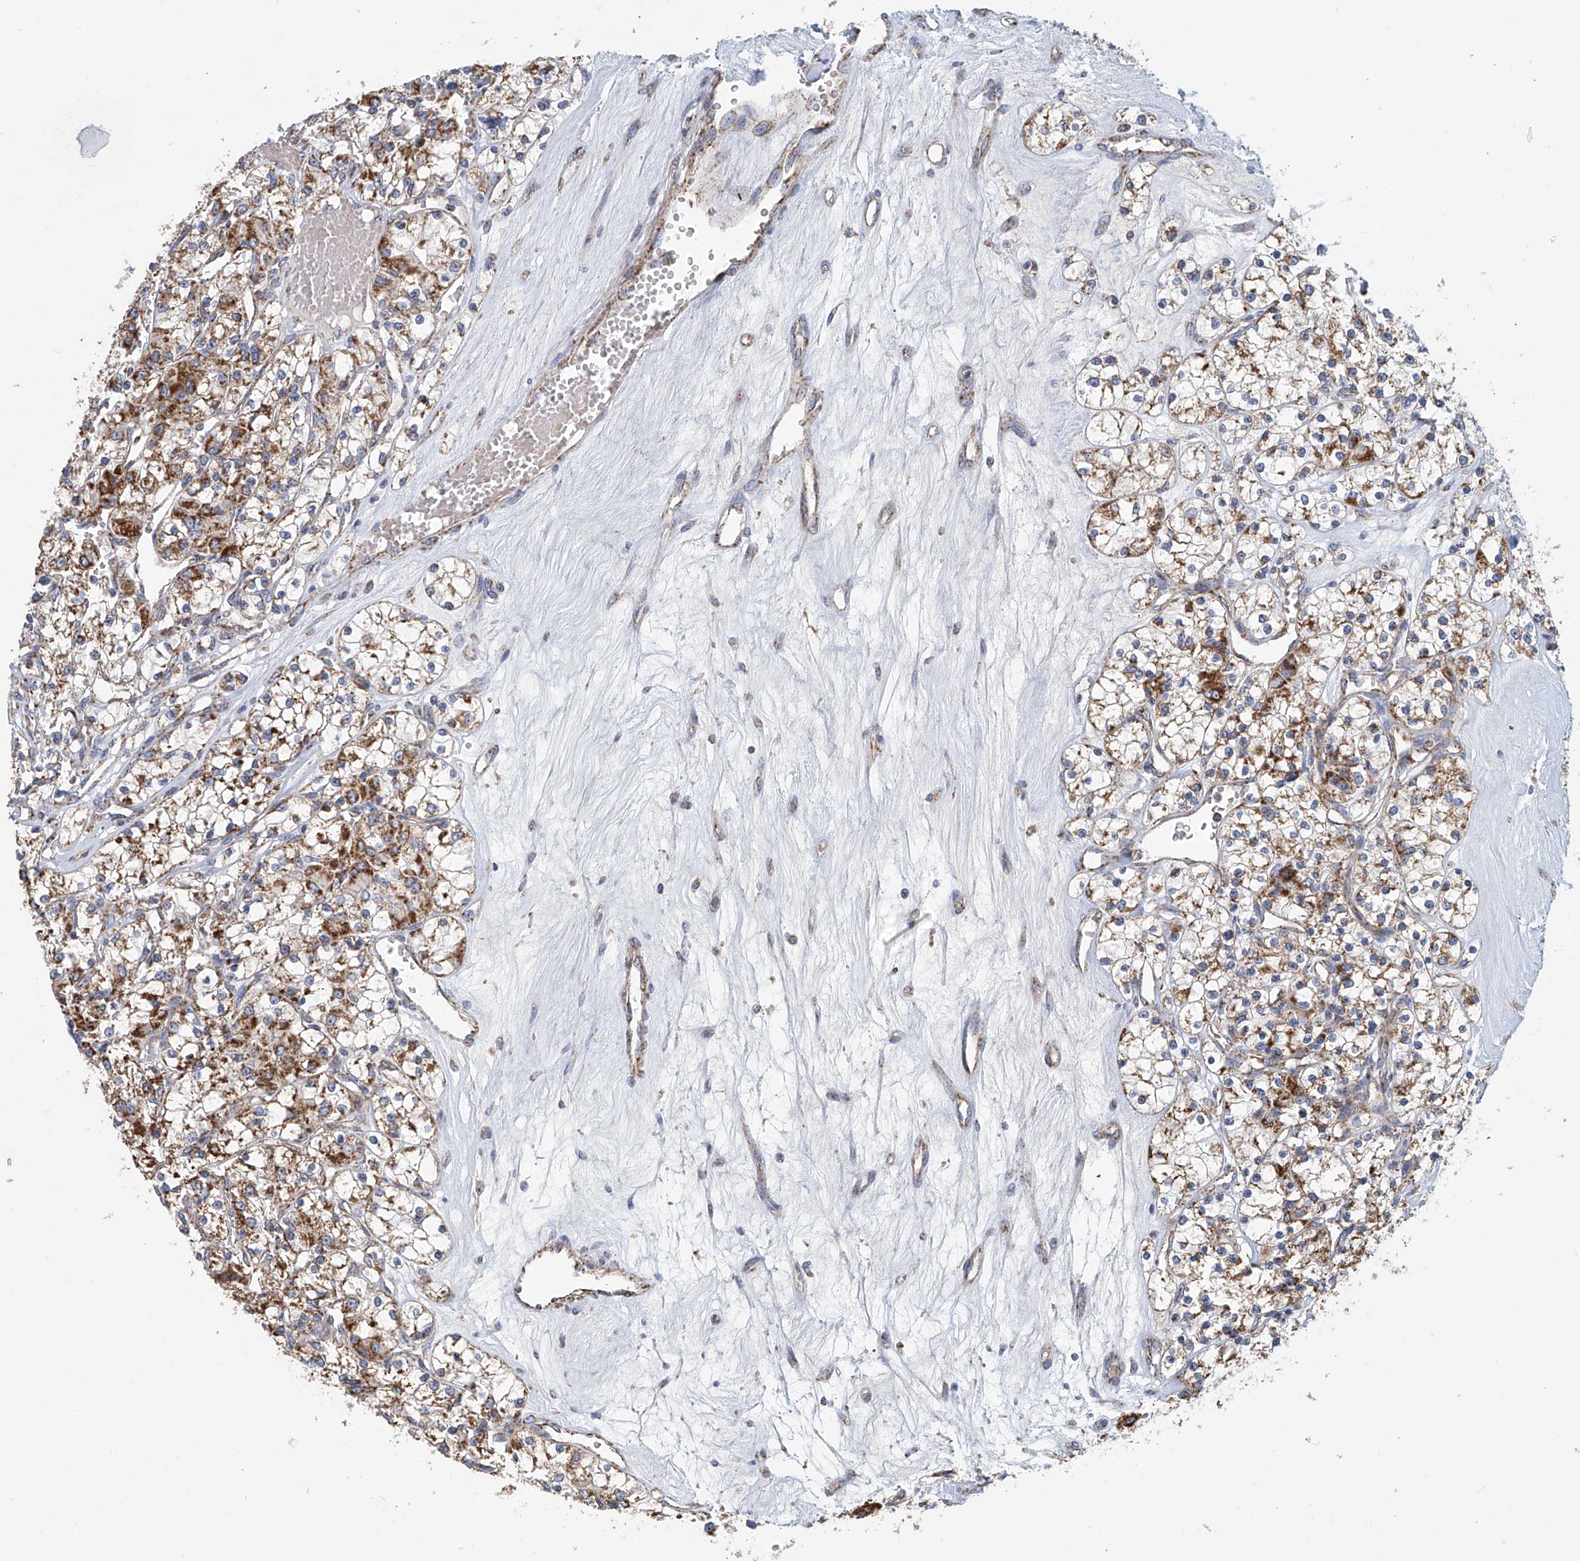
{"staining": {"intensity": "moderate", "quantity": ">75%", "location": "cytoplasmic/membranous"}, "tissue": "renal cancer", "cell_type": "Tumor cells", "image_type": "cancer", "snomed": [{"axis": "morphology", "description": "Adenocarcinoma, NOS"}, {"axis": "topography", "description": "Kidney"}], "caption": "Human renal cancer (adenocarcinoma) stained with a brown dye demonstrates moderate cytoplasmic/membranous positive staining in approximately >75% of tumor cells.", "gene": "MCL1", "patient": {"sex": "female", "age": 59}}